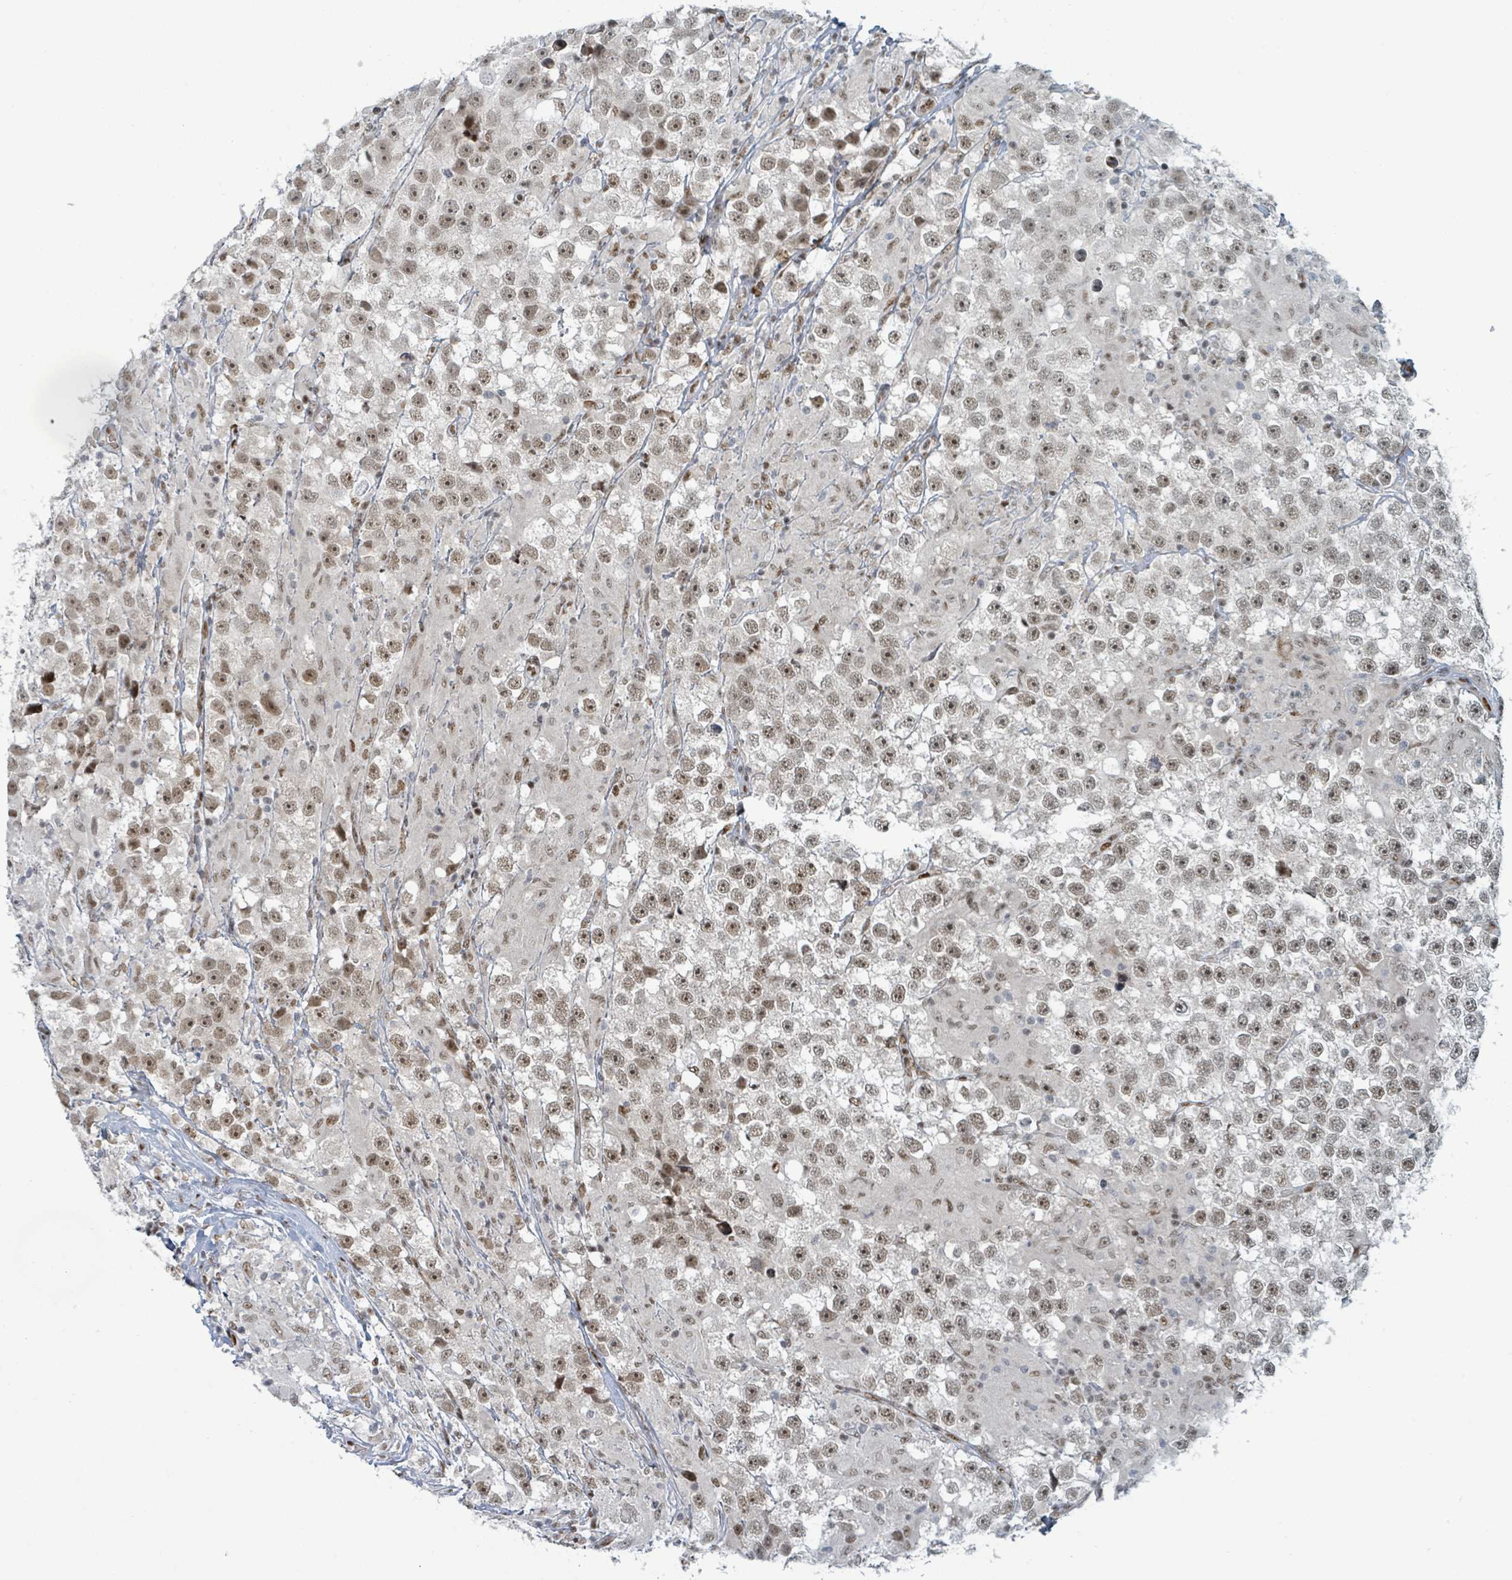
{"staining": {"intensity": "moderate", "quantity": ">75%", "location": "nuclear"}, "tissue": "testis cancer", "cell_type": "Tumor cells", "image_type": "cancer", "snomed": [{"axis": "morphology", "description": "Seminoma, NOS"}, {"axis": "topography", "description": "Testis"}], "caption": "The immunohistochemical stain shows moderate nuclear positivity in tumor cells of testis cancer (seminoma) tissue.", "gene": "KLF3", "patient": {"sex": "male", "age": 46}}